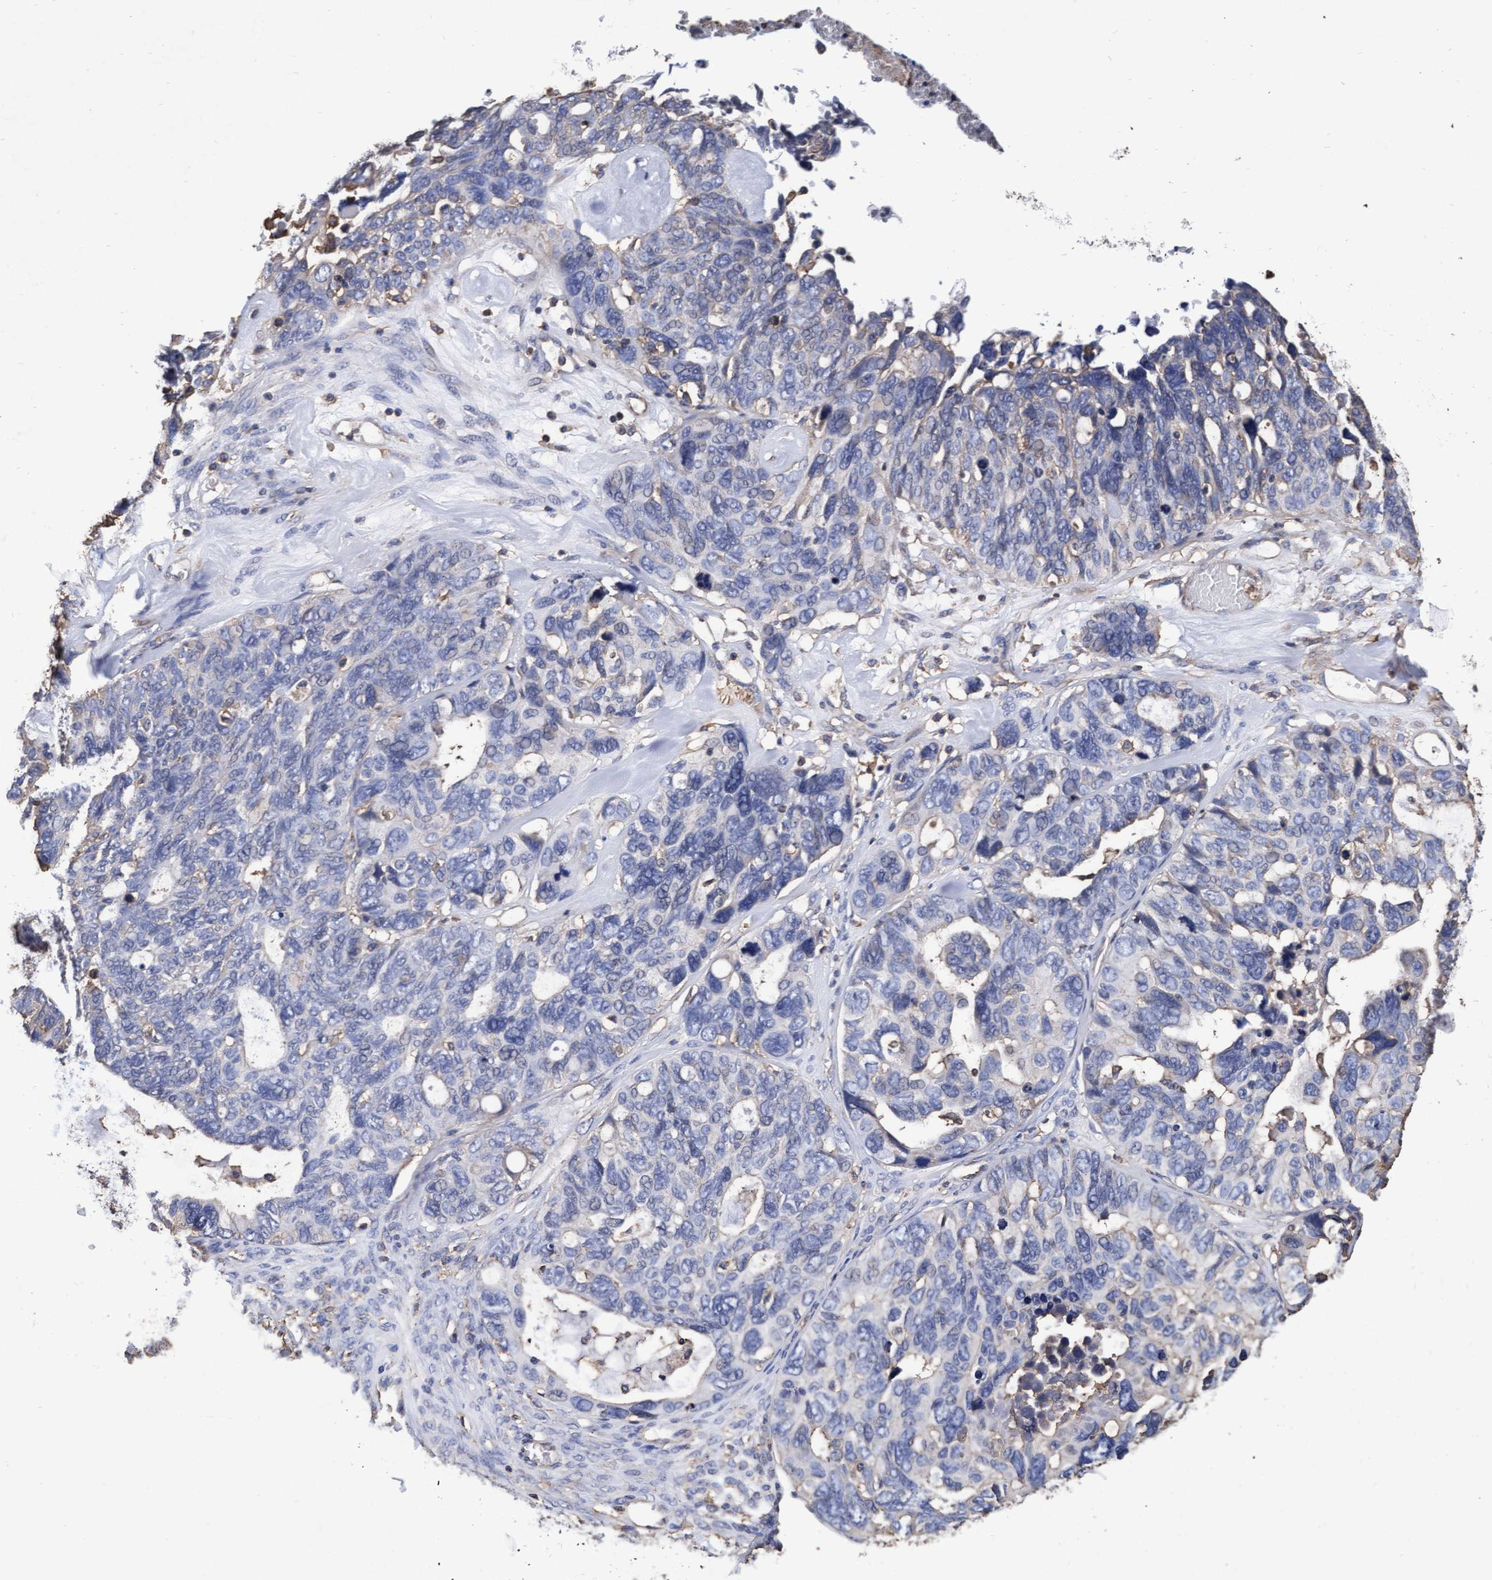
{"staining": {"intensity": "negative", "quantity": "none", "location": "none"}, "tissue": "ovarian cancer", "cell_type": "Tumor cells", "image_type": "cancer", "snomed": [{"axis": "morphology", "description": "Cystadenocarcinoma, serous, NOS"}, {"axis": "topography", "description": "Ovary"}], "caption": "Ovarian serous cystadenocarcinoma was stained to show a protein in brown. There is no significant positivity in tumor cells.", "gene": "GRHPR", "patient": {"sex": "female", "age": 79}}